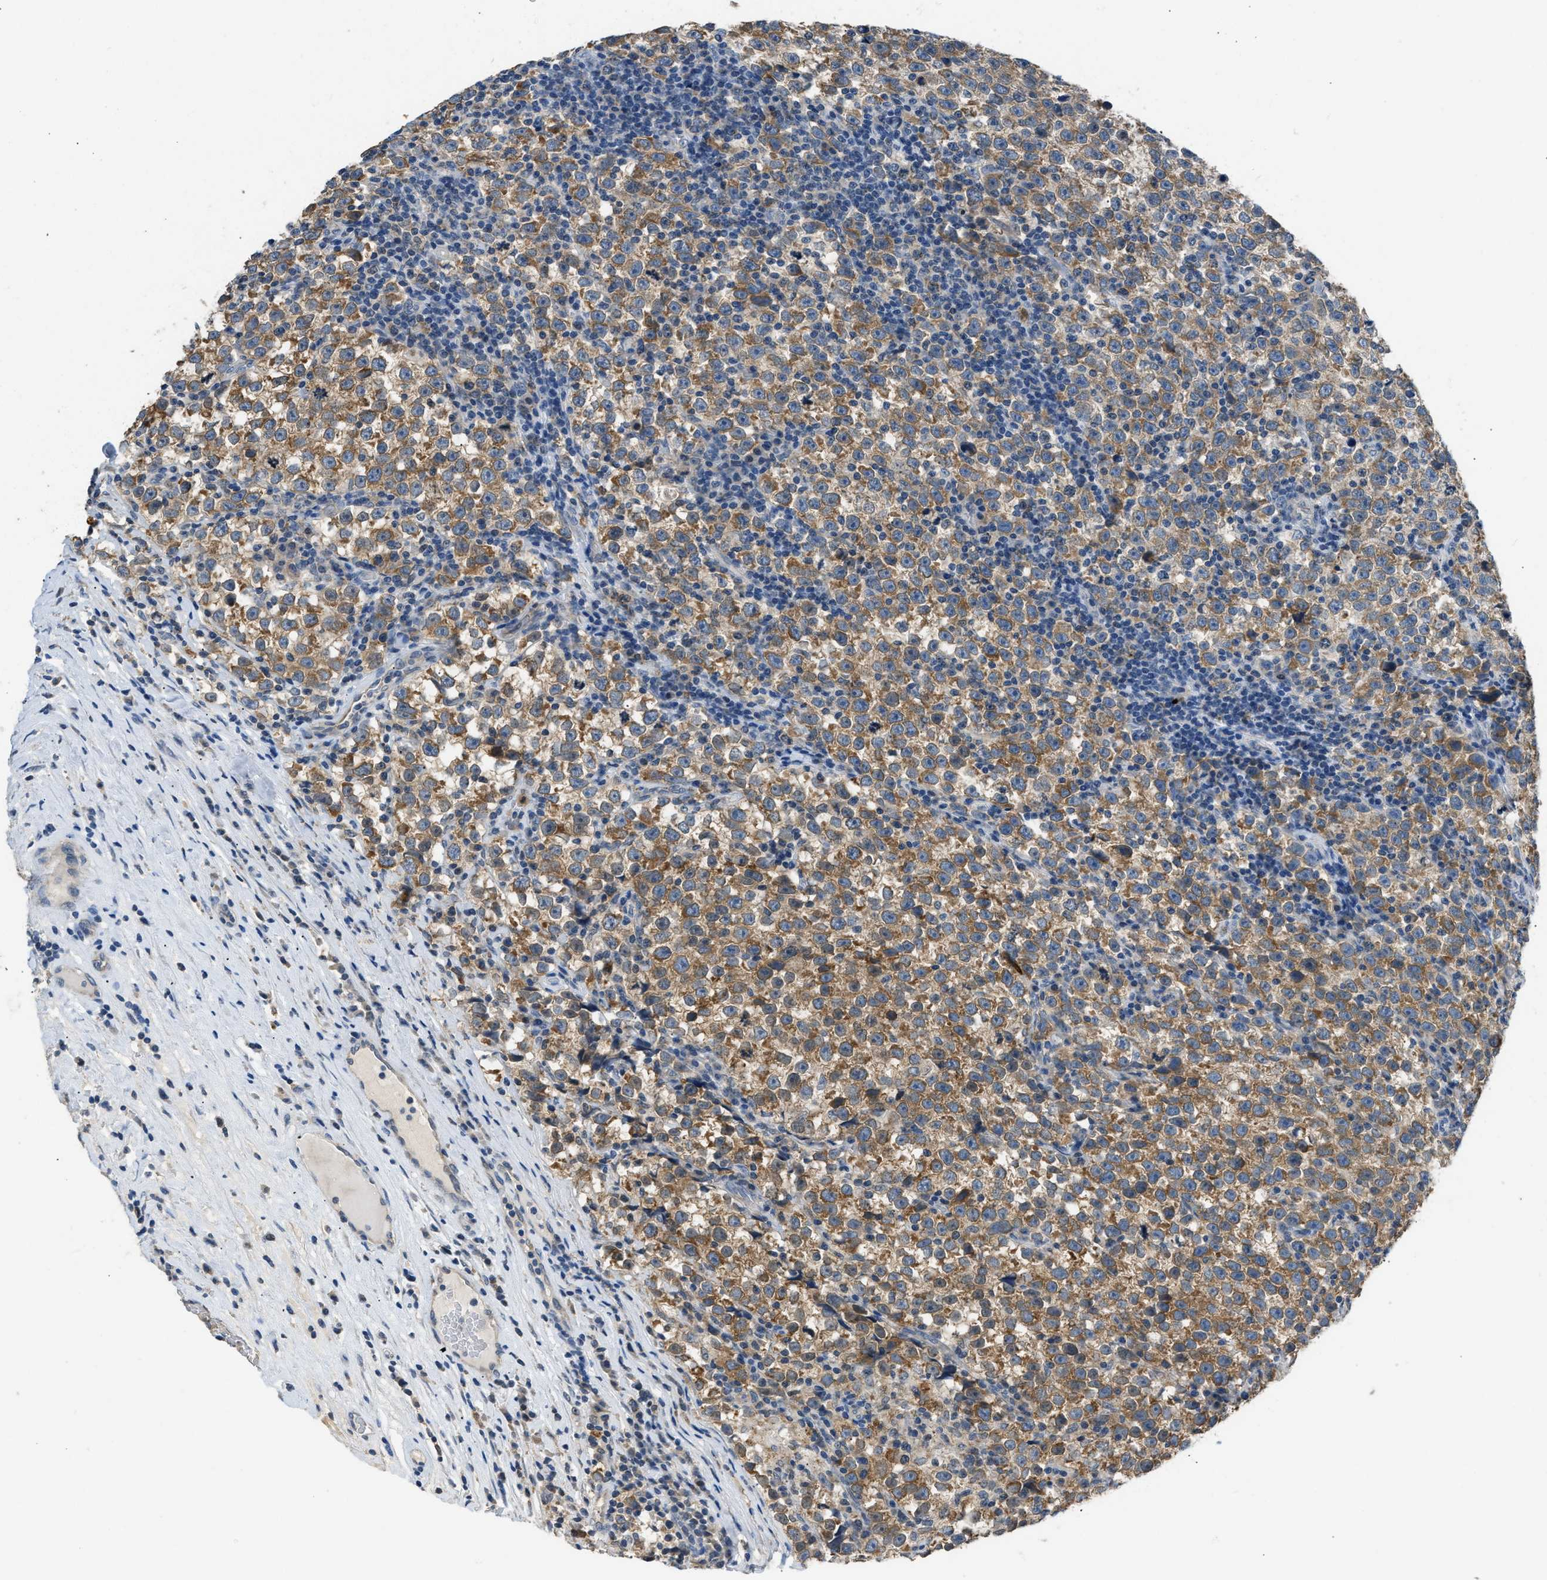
{"staining": {"intensity": "moderate", "quantity": ">75%", "location": "cytoplasmic/membranous"}, "tissue": "testis cancer", "cell_type": "Tumor cells", "image_type": "cancer", "snomed": [{"axis": "morphology", "description": "Normal tissue, NOS"}, {"axis": "morphology", "description": "Seminoma, NOS"}, {"axis": "topography", "description": "Testis"}], "caption": "Tumor cells display medium levels of moderate cytoplasmic/membranous staining in approximately >75% of cells in testis cancer (seminoma).", "gene": "TOMM34", "patient": {"sex": "male", "age": 43}}